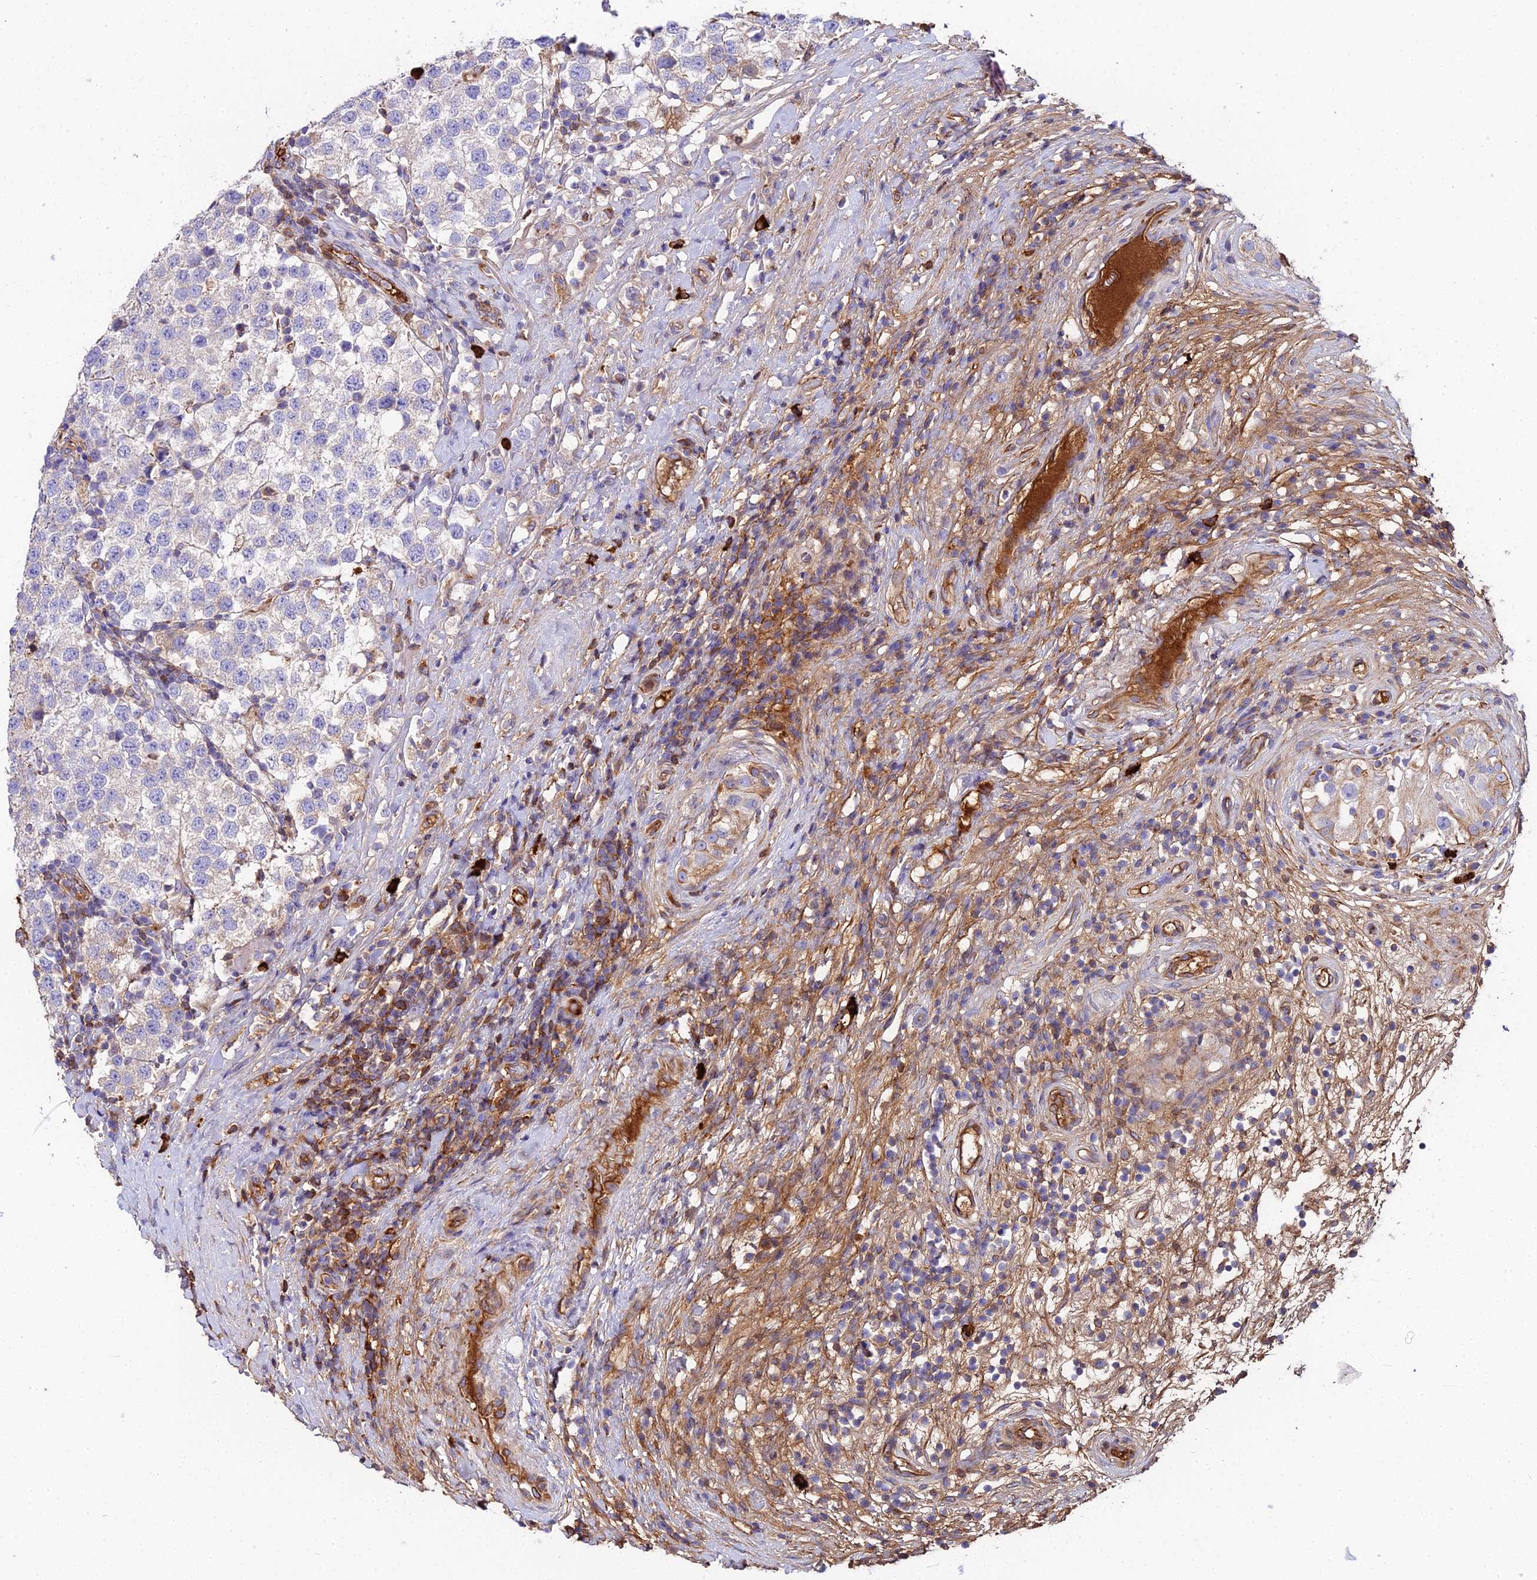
{"staining": {"intensity": "weak", "quantity": "<25%", "location": "cytoplasmic/membranous"}, "tissue": "testis cancer", "cell_type": "Tumor cells", "image_type": "cancer", "snomed": [{"axis": "morphology", "description": "Seminoma, NOS"}, {"axis": "topography", "description": "Testis"}], "caption": "Human seminoma (testis) stained for a protein using IHC exhibits no staining in tumor cells.", "gene": "BEX4", "patient": {"sex": "male", "age": 34}}